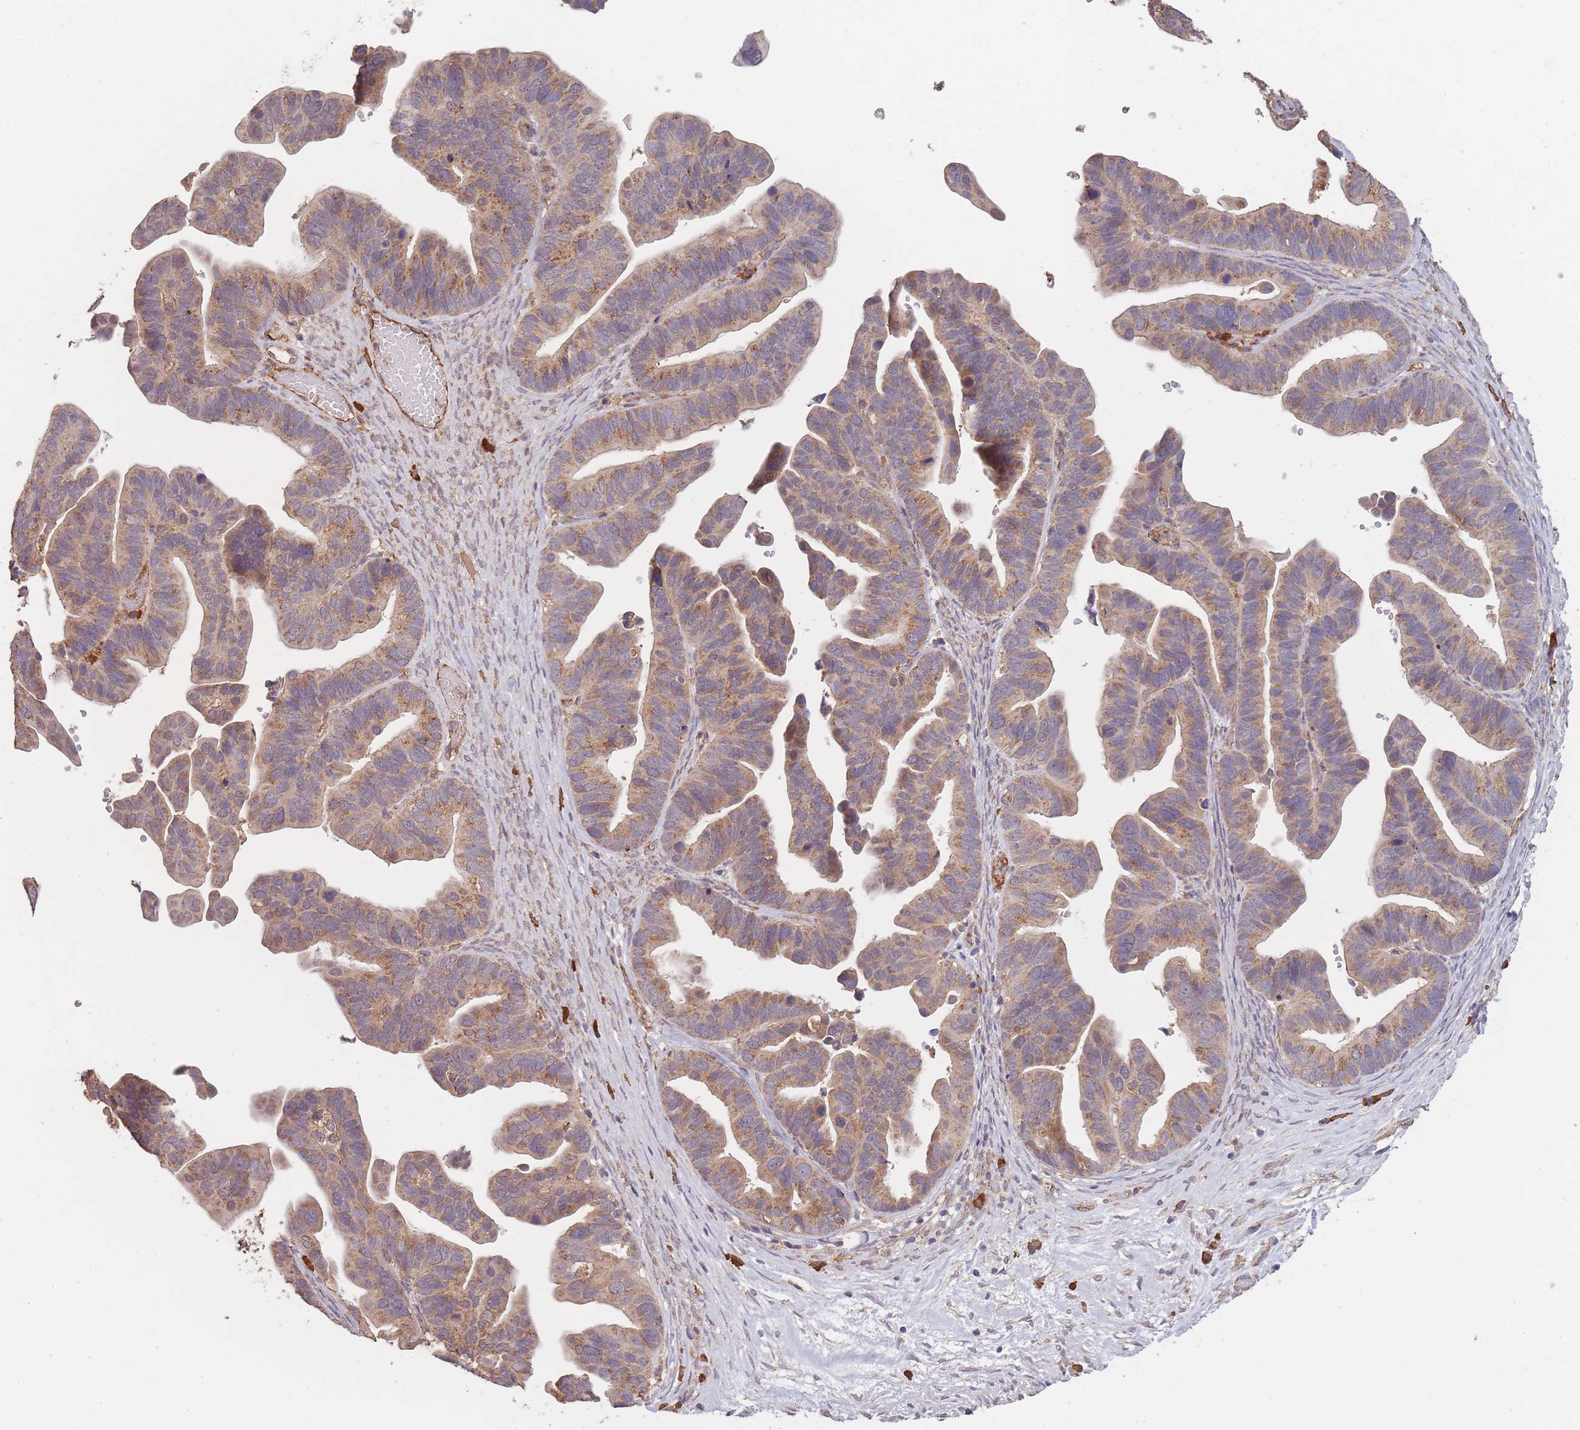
{"staining": {"intensity": "moderate", "quantity": ">75%", "location": "cytoplasmic/membranous"}, "tissue": "ovarian cancer", "cell_type": "Tumor cells", "image_type": "cancer", "snomed": [{"axis": "morphology", "description": "Cystadenocarcinoma, serous, NOS"}, {"axis": "topography", "description": "Ovary"}], "caption": "Serous cystadenocarcinoma (ovarian) stained for a protein displays moderate cytoplasmic/membranous positivity in tumor cells. The protein of interest is shown in brown color, while the nuclei are stained blue.", "gene": "SANBR", "patient": {"sex": "female", "age": 56}}